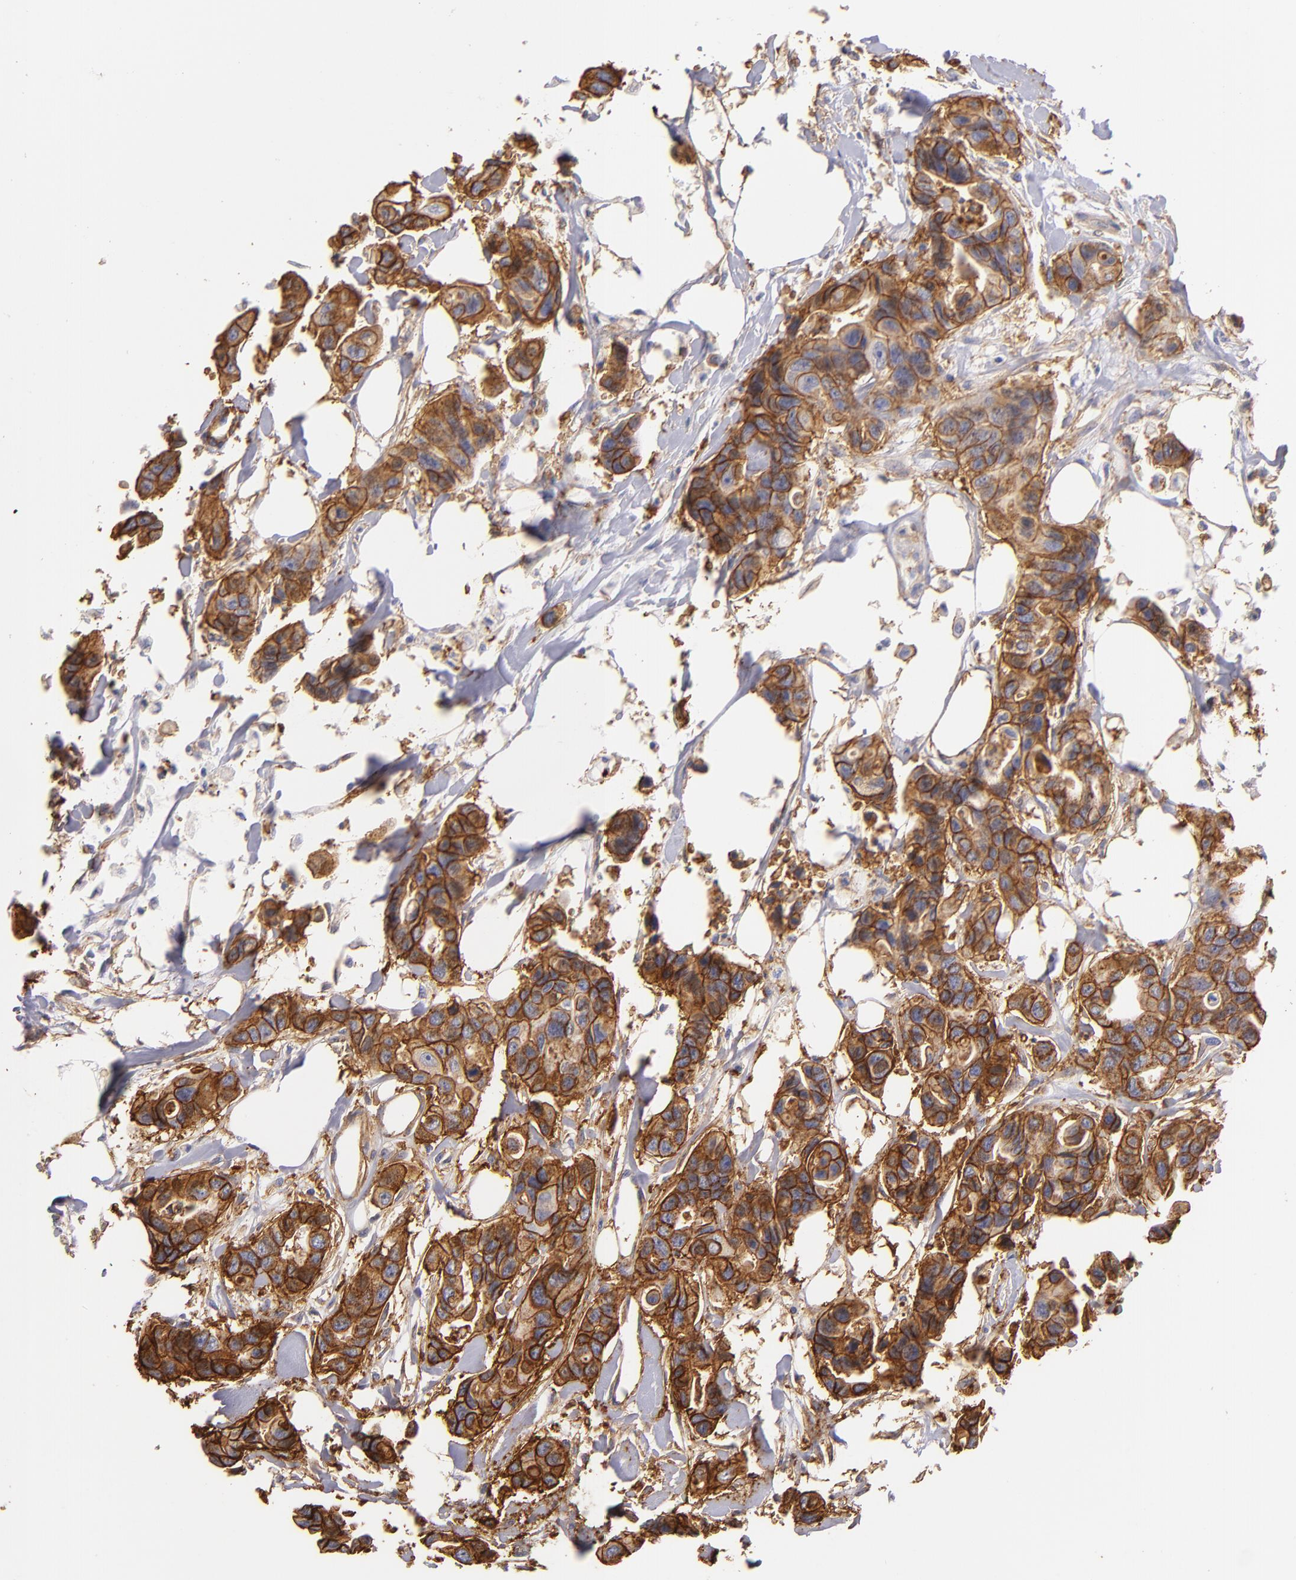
{"staining": {"intensity": "strong", "quantity": ">75%", "location": "cytoplasmic/membranous"}, "tissue": "colorectal cancer", "cell_type": "Tumor cells", "image_type": "cancer", "snomed": [{"axis": "morphology", "description": "Adenocarcinoma, NOS"}, {"axis": "topography", "description": "Colon"}], "caption": "Tumor cells reveal strong cytoplasmic/membranous positivity in about >75% of cells in colorectal adenocarcinoma. Nuclei are stained in blue.", "gene": "CD151", "patient": {"sex": "female", "age": 70}}